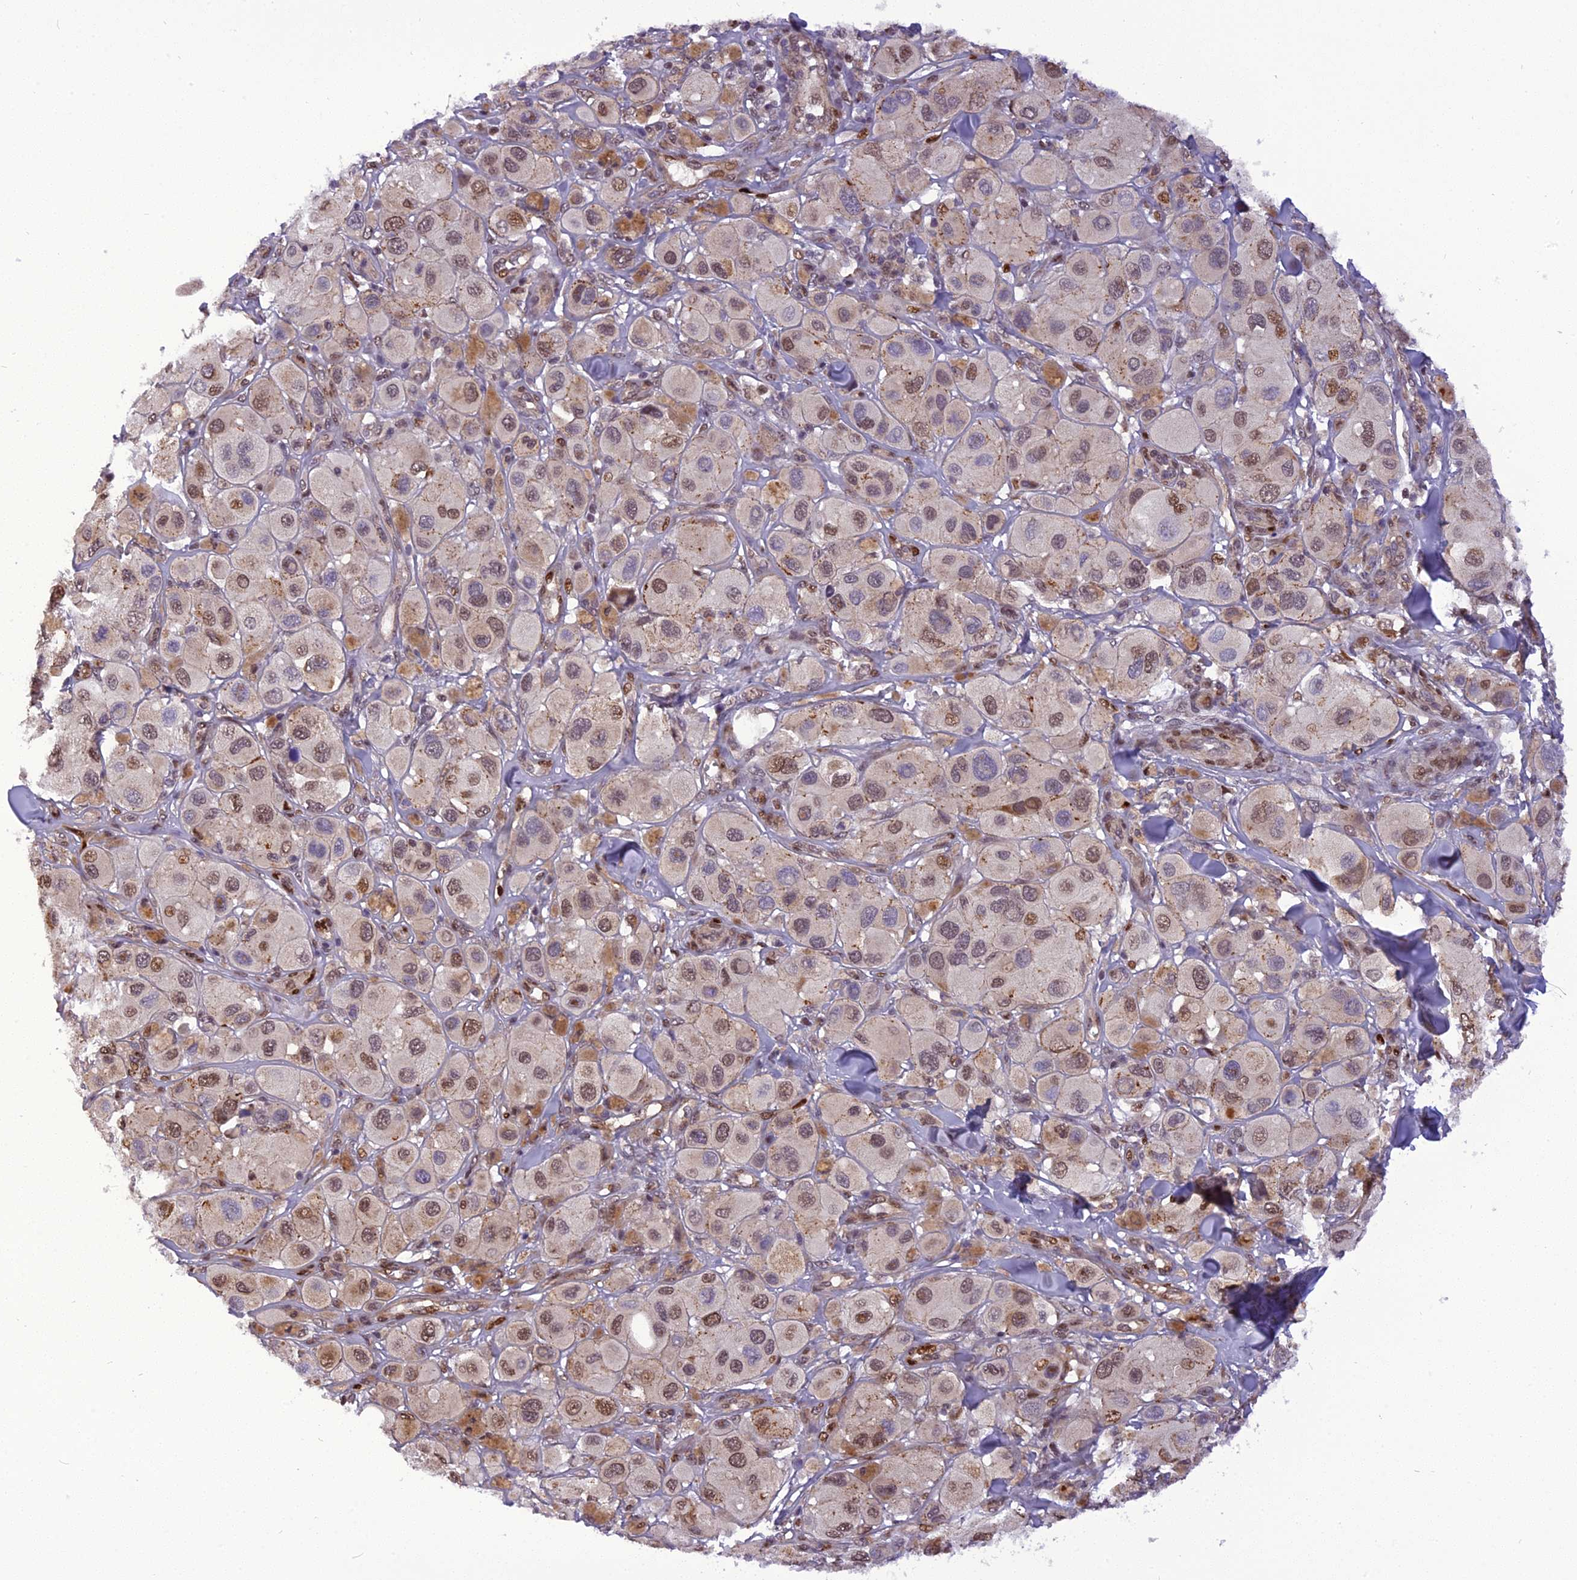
{"staining": {"intensity": "moderate", "quantity": "25%-75%", "location": "cytoplasmic/membranous,nuclear"}, "tissue": "melanoma", "cell_type": "Tumor cells", "image_type": "cancer", "snomed": [{"axis": "morphology", "description": "Malignant melanoma, Metastatic site"}, {"axis": "topography", "description": "Skin"}], "caption": "Immunohistochemical staining of human melanoma reveals medium levels of moderate cytoplasmic/membranous and nuclear positivity in about 25%-75% of tumor cells.", "gene": "MICALL1", "patient": {"sex": "male", "age": 41}}